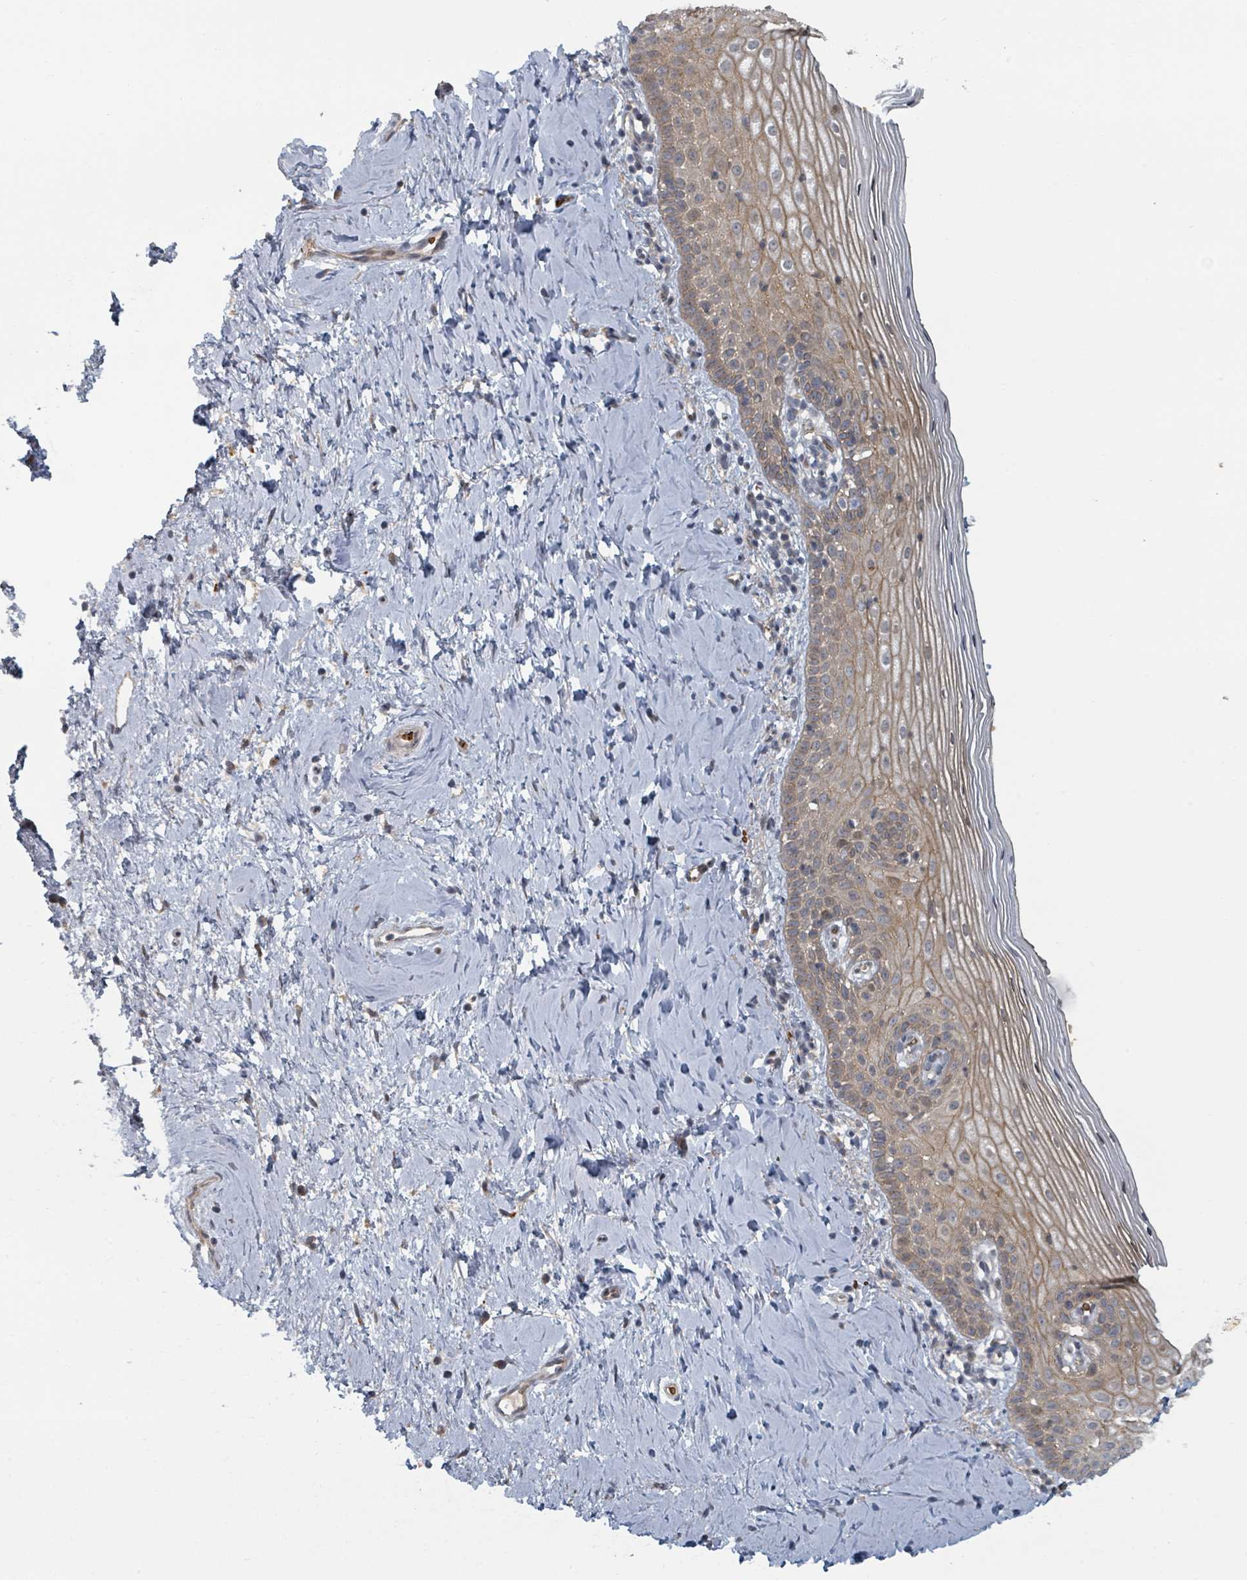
{"staining": {"intensity": "moderate", "quantity": "25%-75%", "location": "cytoplasmic/membranous"}, "tissue": "cervix", "cell_type": "Glandular cells", "image_type": "normal", "snomed": [{"axis": "morphology", "description": "Normal tissue, NOS"}, {"axis": "topography", "description": "Cervix"}], "caption": "Approximately 25%-75% of glandular cells in unremarkable human cervix exhibit moderate cytoplasmic/membranous protein expression as visualized by brown immunohistochemical staining.", "gene": "TRPC4AP", "patient": {"sex": "female", "age": 44}}